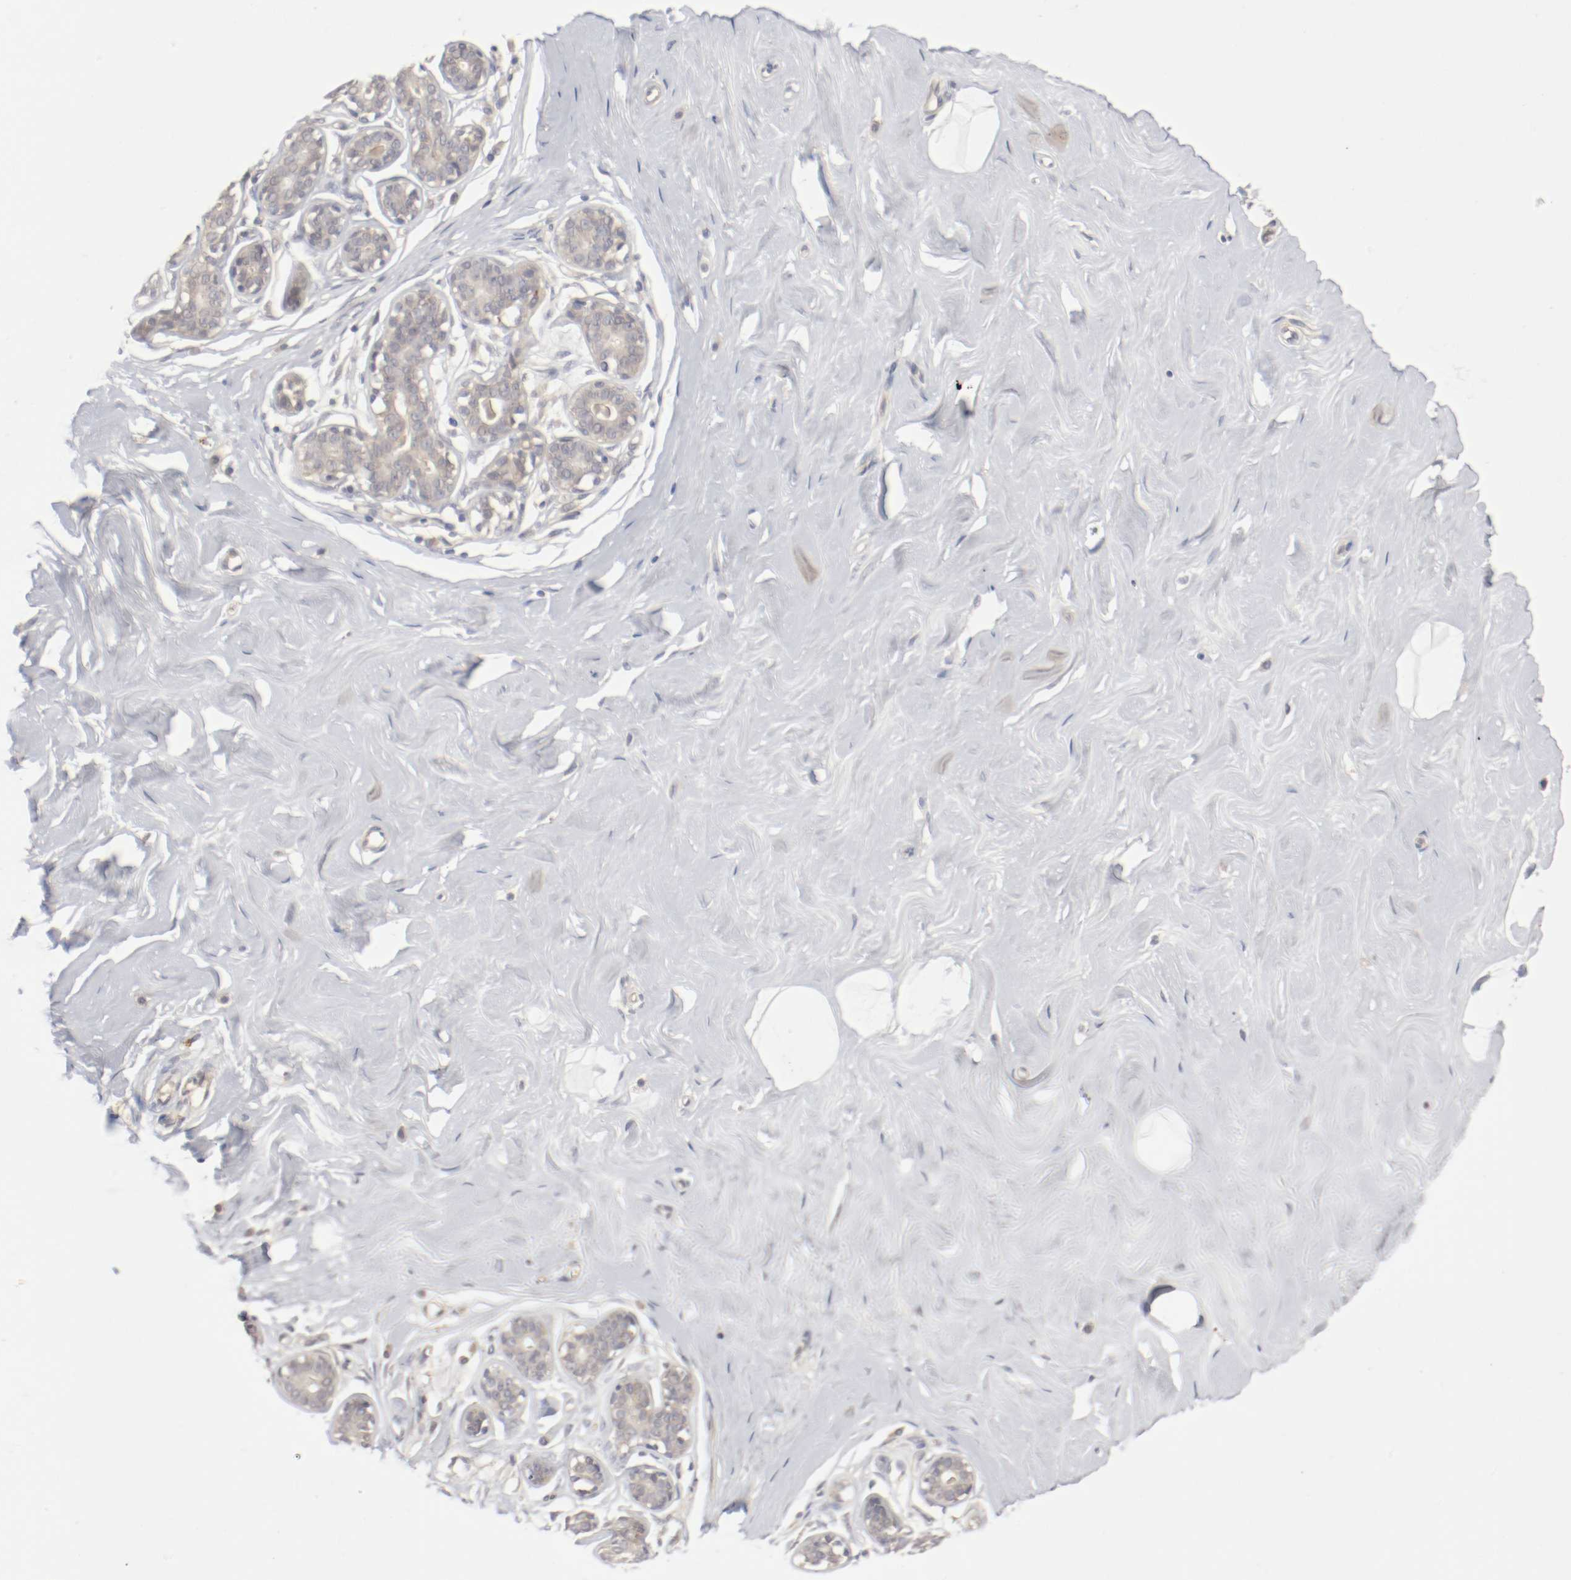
{"staining": {"intensity": "negative", "quantity": "none", "location": "none"}, "tissue": "breast", "cell_type": "Adipocytes", "image_type": "normal", "snomed": [{"axis": "morphology", "description": "Normal tissue, NOS"}, {"axis": "topography", "description": "Breast"}], "caption": "There is no significant staining in adipocytes of breast. (DAB (3,3'-diaminobenzidine) IHC with hematoxylin counter stain).", "gene": "REN", "patient": {"sex": "female", "age": 23}}